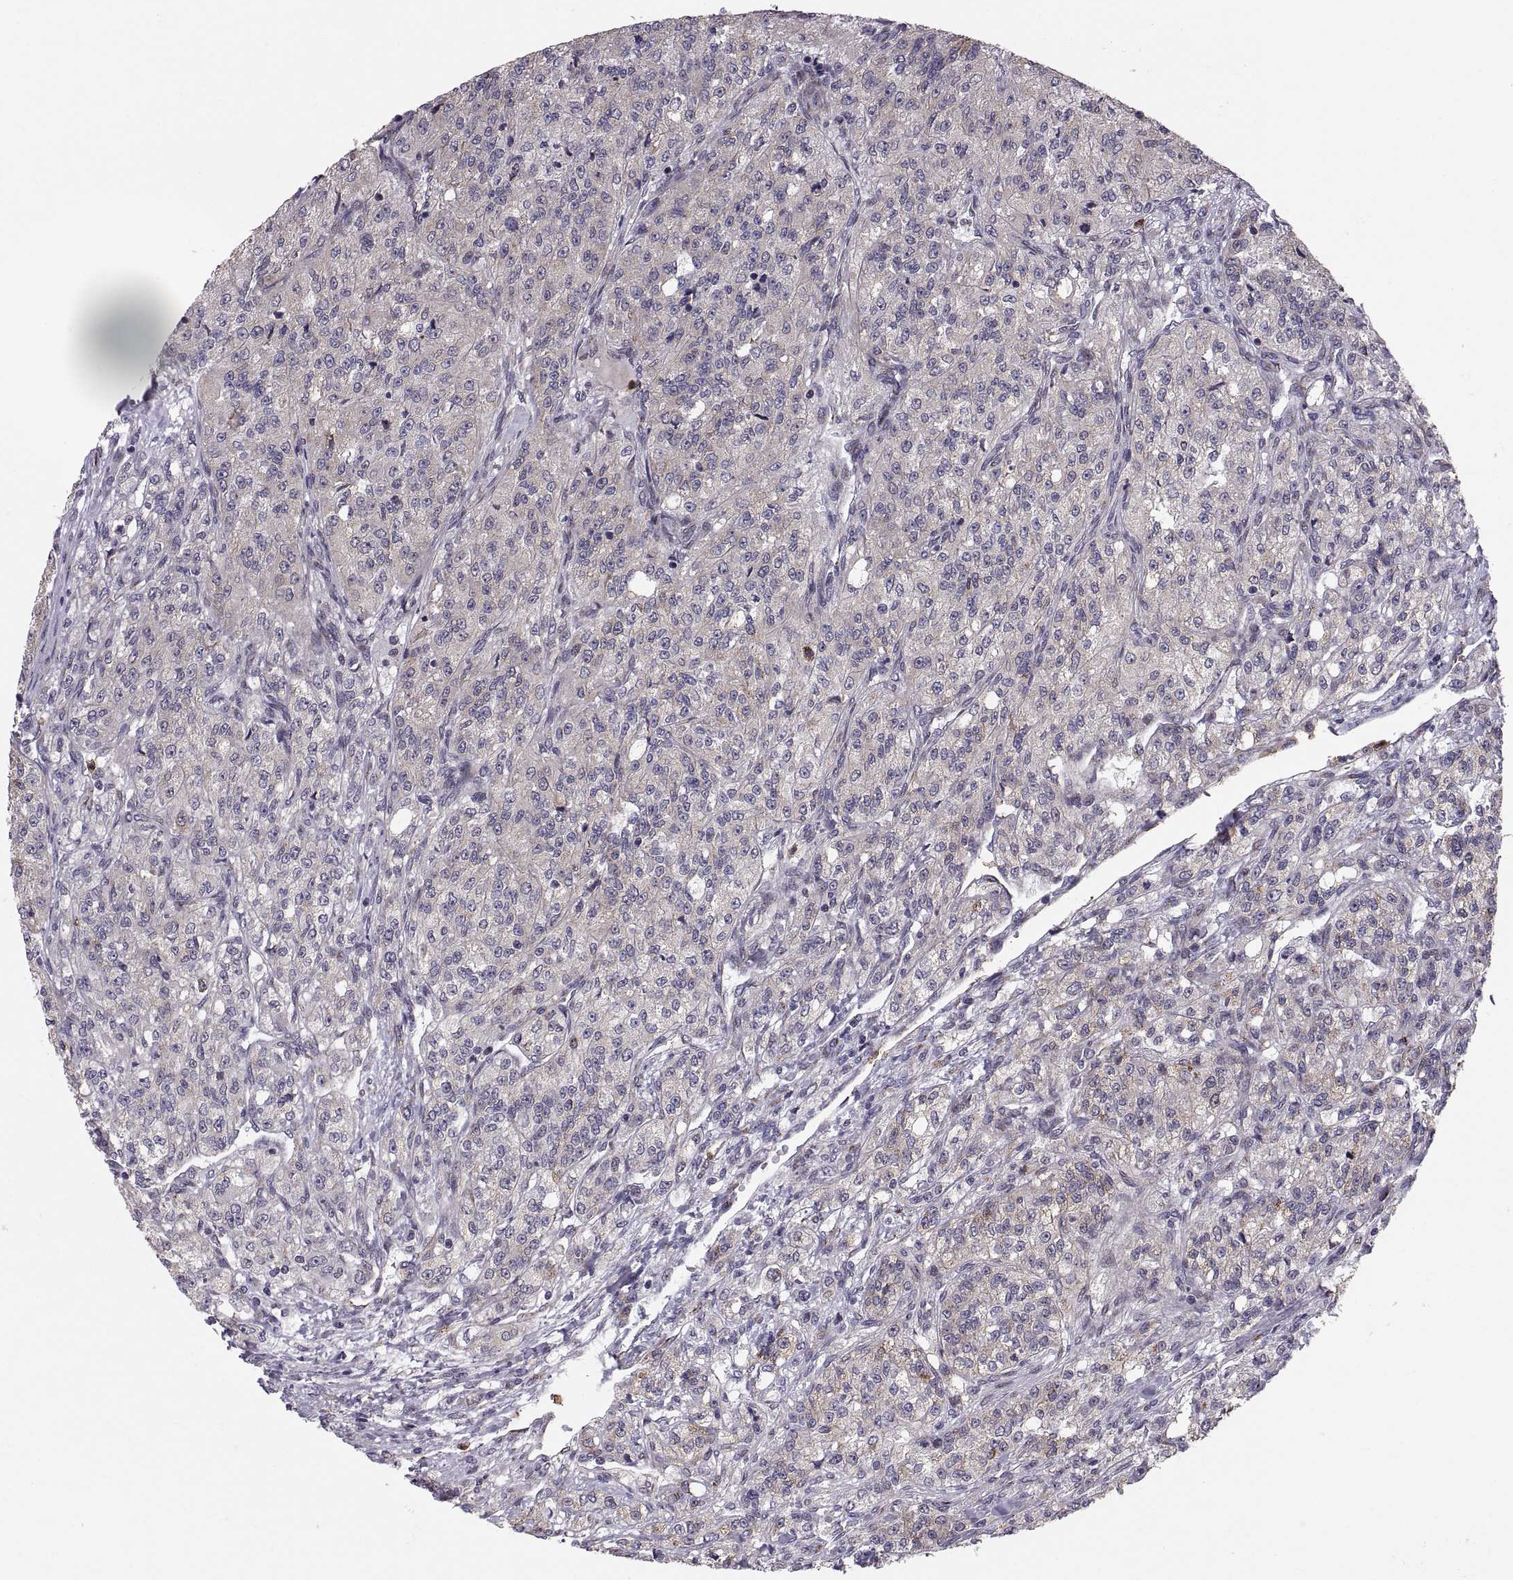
{"staining": {"intensity": "weak", "quantity": "<25%", "location": "cytoplasmic/membranous"}, "tissue": "renal cancer", "cell_type": "Tumor cells", "image_type": "cancer", "snomed": [{"axis": "morphology", "description": "Adenocarcinoma, NOS"}, {"axis": "topography", "description": "Kidney"}], "caption": "Renal cancer was stained to show a protein in brown. There is no significant staining in tumor cells.", "gene": "TESC", "patient": {"sex": "female", "age": 63}}